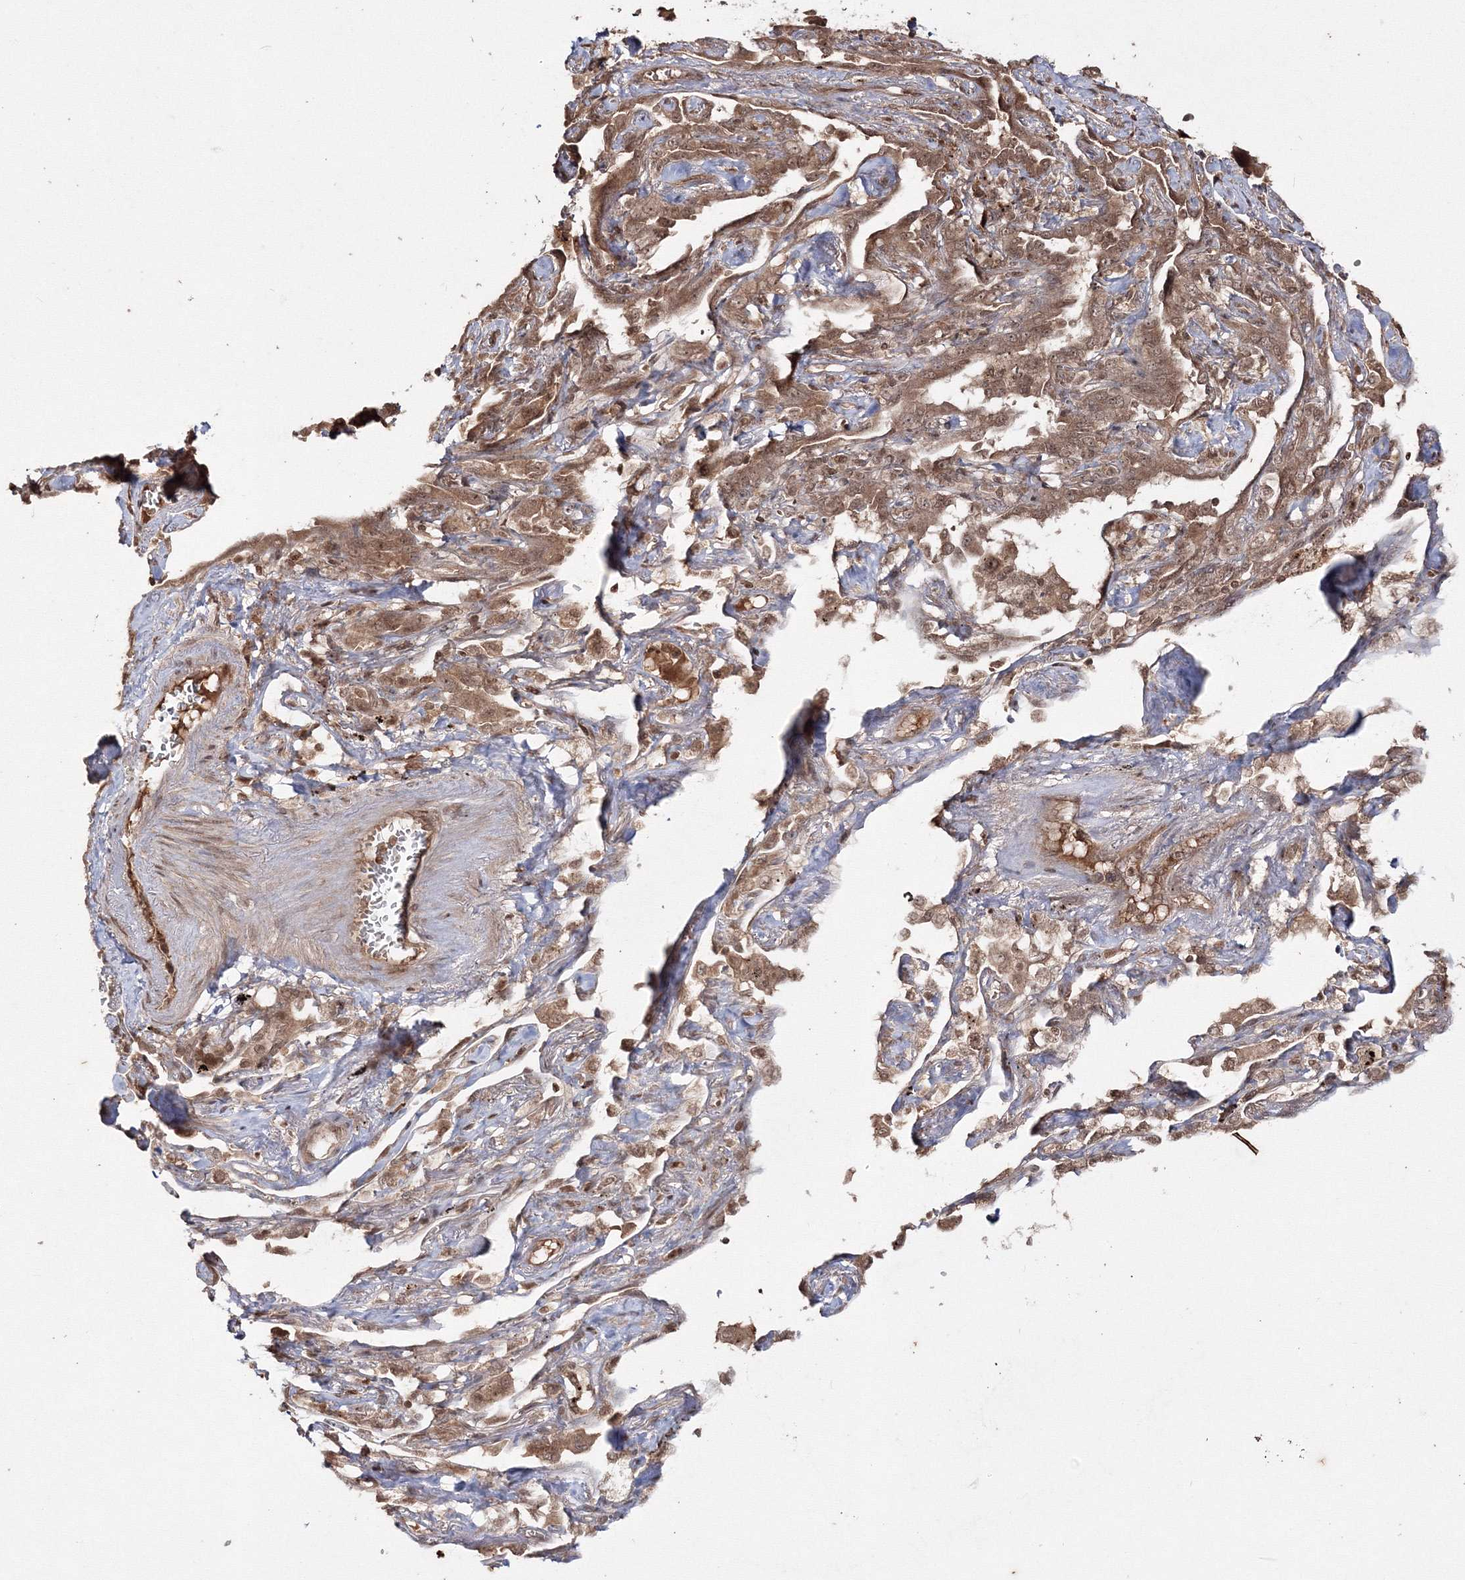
{"staining": {"intensity": "strong", "quantity": ">75%", "location": "cytoplasmic/membranous,nuclear"}, "tissue": "lung cancer", "cell_type": "Tumor cells", "image_type": "cancer", "snomed": [{"axis": "morphology", "description": "Adenocarcinoma, NOS"}, {"axis": "topography", "description": "Lung"}], "caption": "Strong cytoplasmic/membranous and nuclear protein staining is appreciated in approximately >75% of tumor cells in lung cancer.", "gene": "PEX13", "patient": {"sex": "male", "age": 67}}